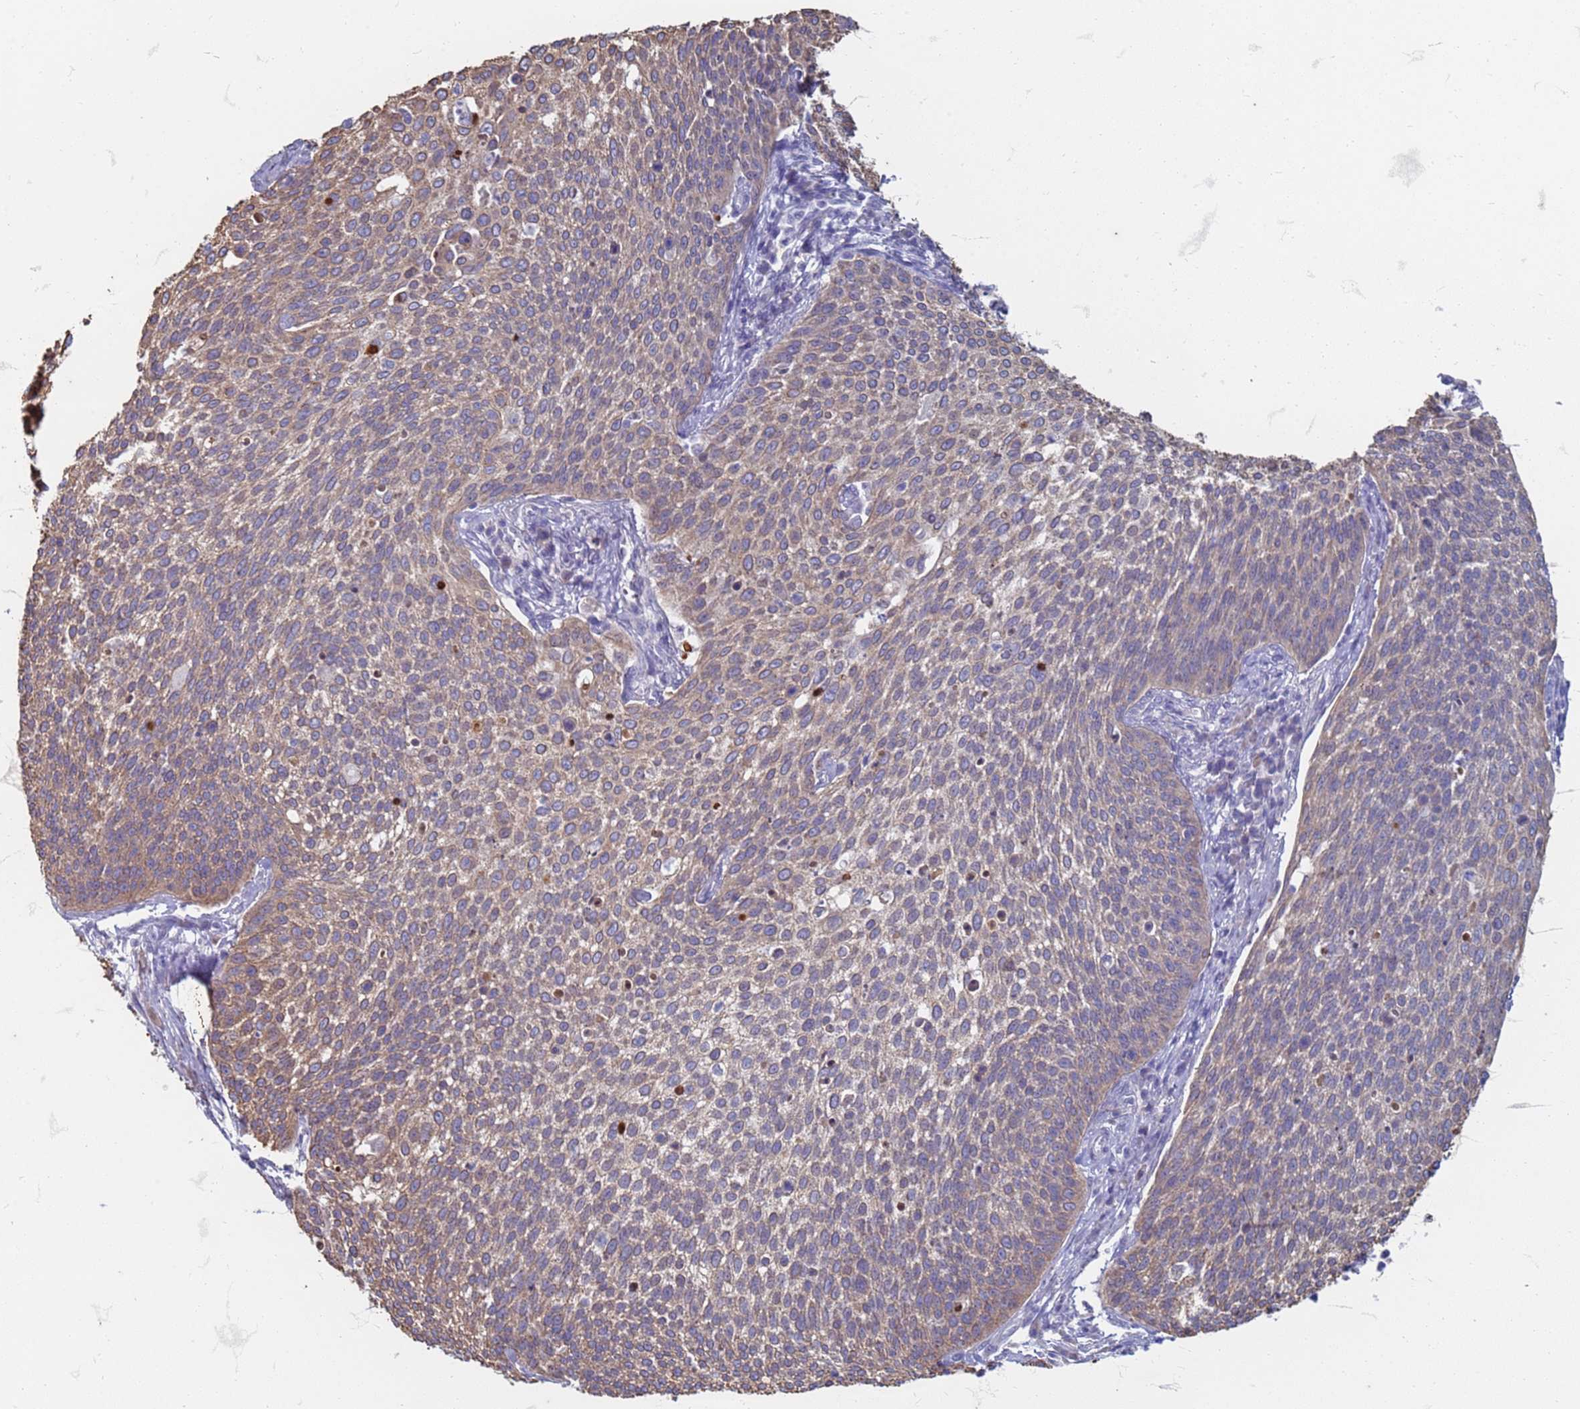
{"staining": {"intensity": "moderate", "quantity": "25%-75%", "location": "cytoplasmic/membranous"}, "tissue": "cervical cancer", "cell_type": "Tumor cells", "image_type": "cancer", "snomed": [{"axis": "morphology", "description": "Squamous cell carcinoma, NOS"}, {"axis": "topography", "description": "Cervix"}], "caption": "A histopathology image of human cervical squamous cell carcinoma stained for a protein exhibits moderate cytoplasmic/membranous brown staining in tumor cells. Immunohistochemistry stains the protein of interest in brown and the nuclei are stained blue.", "gene": "SUCO", "patient": {"sex": "female", "age": 34}}